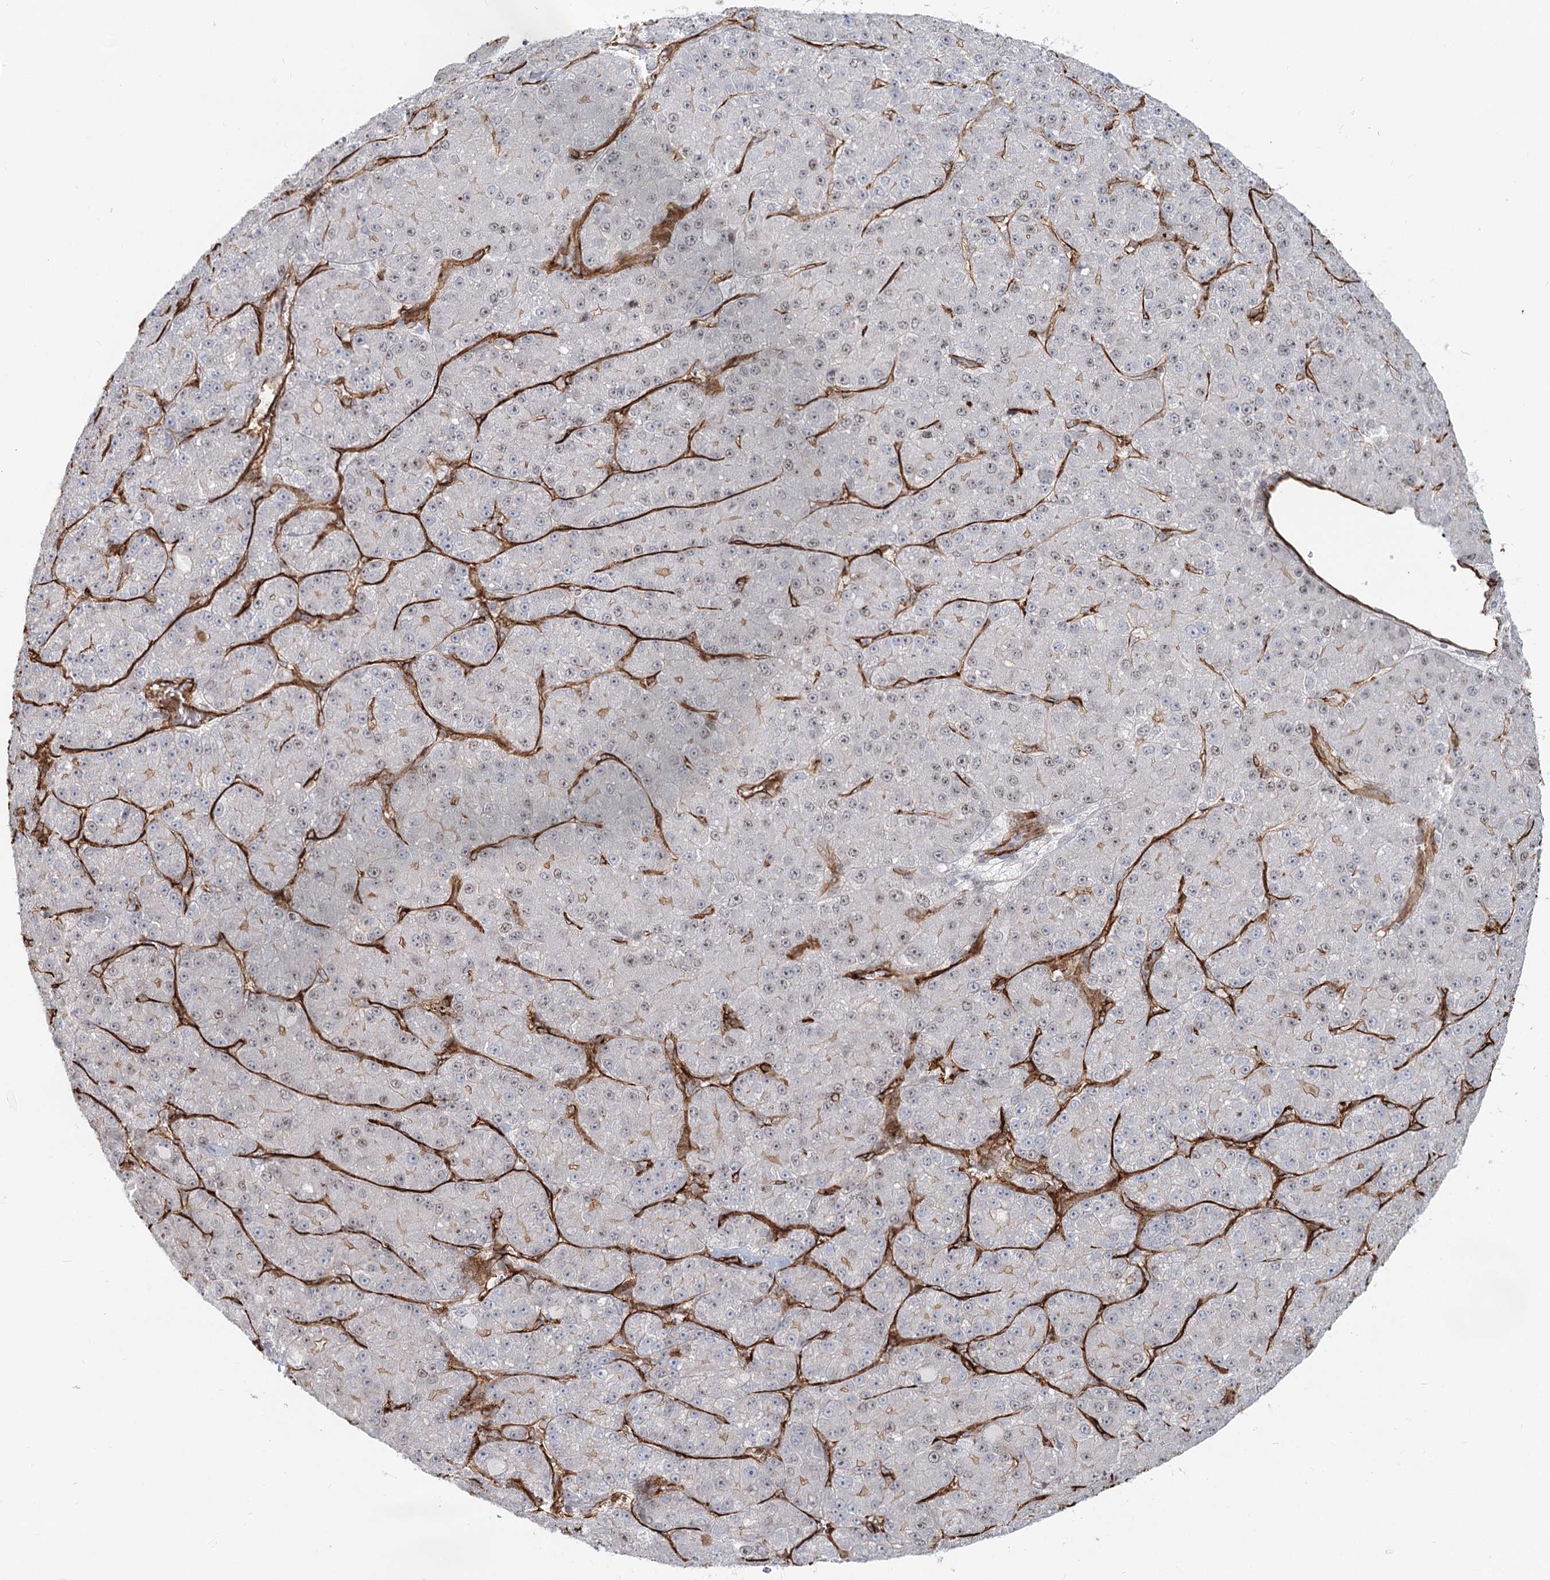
{"staining": {"intensity": "negative", "quantity": "none", "location": "none"}, "tissue": "liver cancer", "cell_type": "Tumor cells", "image_type": "cancer", "snomed": [{"axis": "morphology", "description": "Carcinoma, Hepatocellular, NOS"}, {"axis": "topography", "description": "Liver"}], "caption": "High power microscopy image of an immunohistochemistry (IHC) image of hepatocellular carcinoma (liver), revealing no significant positivity in tumor cells.", "gene": "ZFYVE28", "patient": {"sex": "male", "age": 67}}